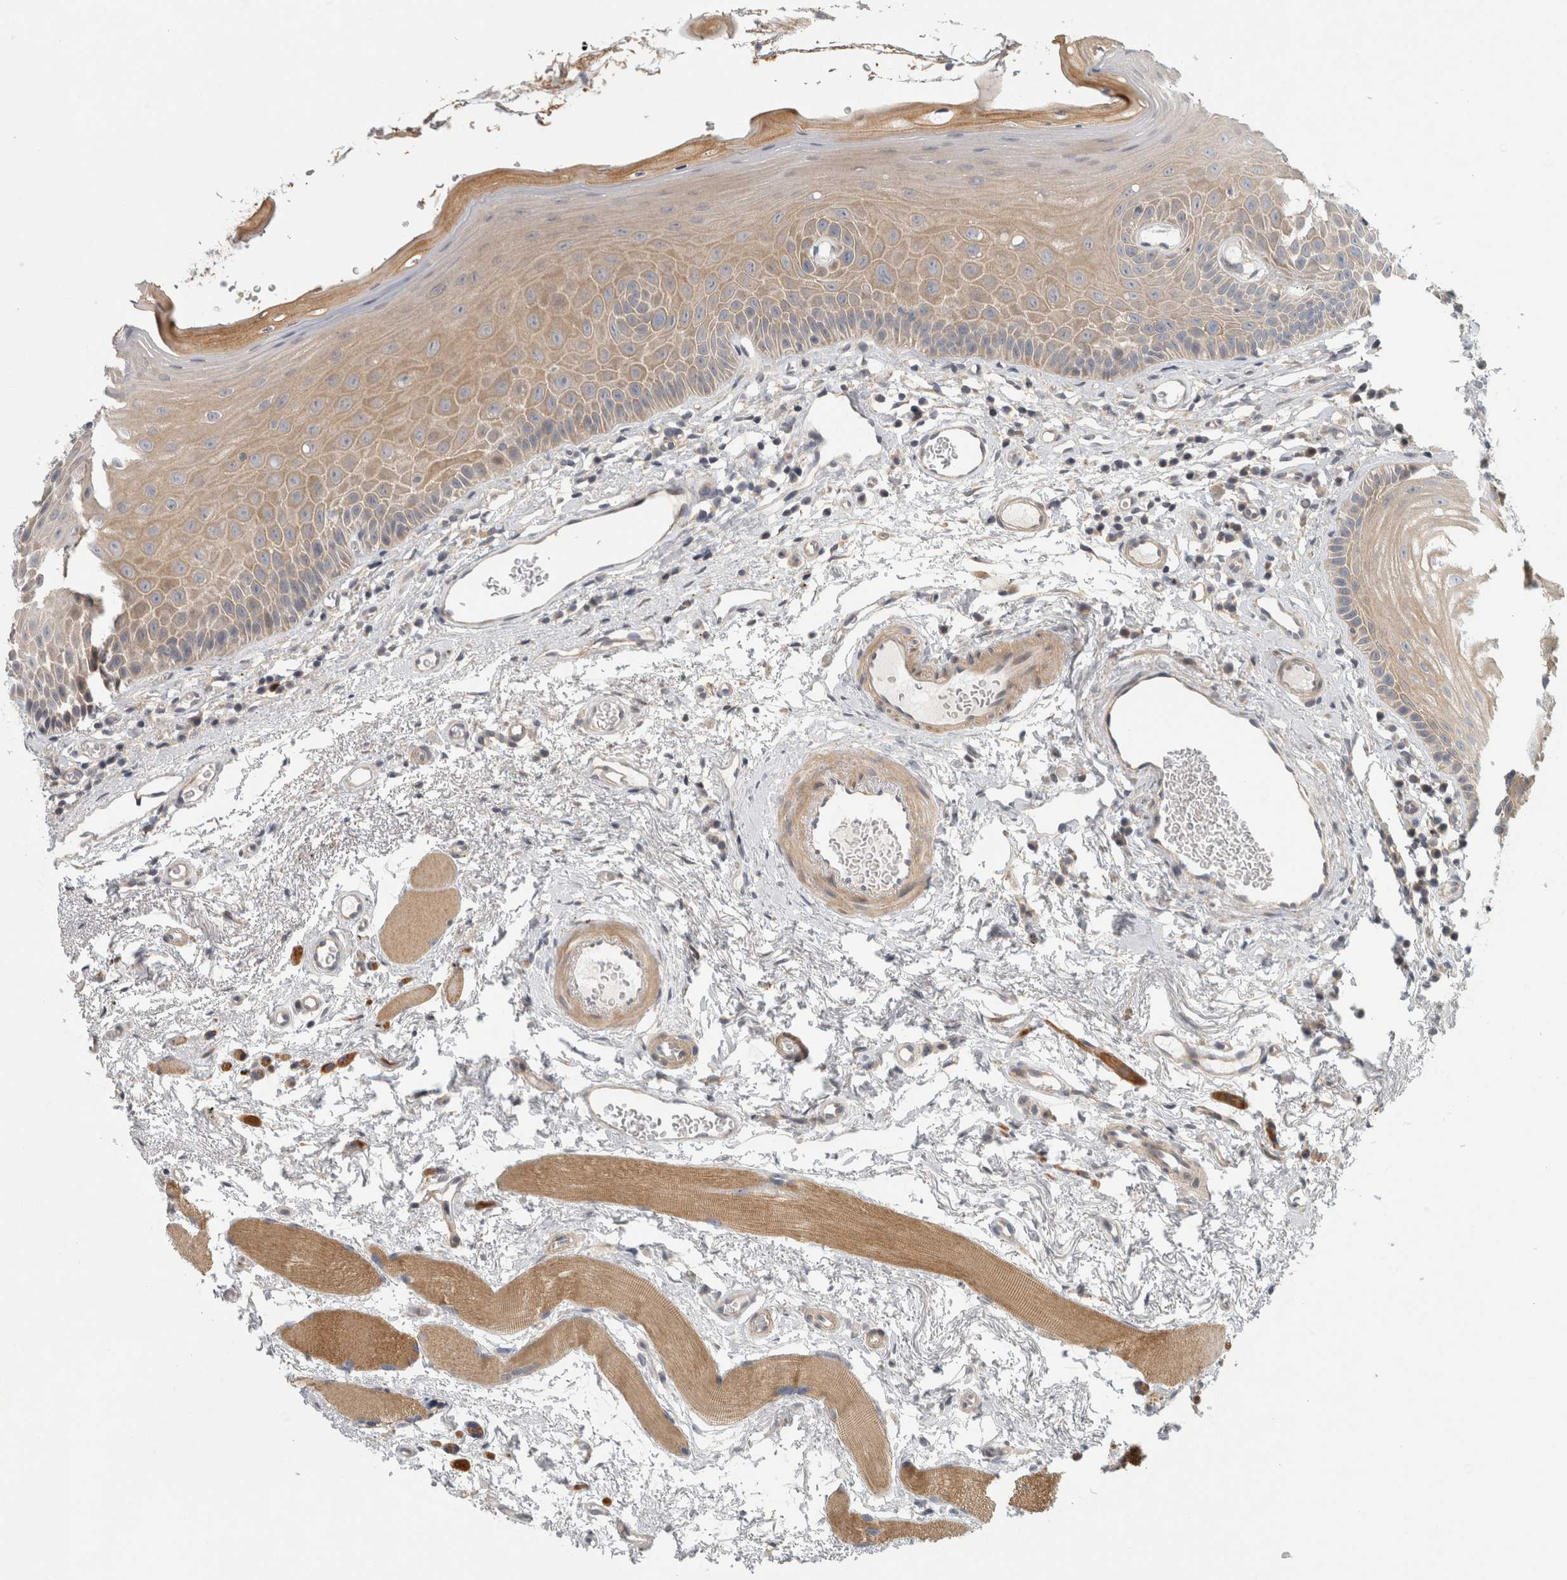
{"staining": {"intensity": "moderate", "quantity": "25%-75%", "location": "cytoplasmic/membranous"}, "tissue": "oral mucosa", "cell_type": "Squamous epithelial cells", "image_type": "normal", "snomed": [{"axis": "morphology", "description": "Normal tissue, NOS"}, {"axis": "topography", "description": "Skeletal muscle"}, {"axis": "topography", "description": "Oral tissue"}, {"axis": "topography", "description": "Peripheral nerve tissue"}], "caption": "Oral mucosa stained with a brown dye demonstrates moderate cytoplasmic/membranous positive staining in approximately 25%-75% of squamous epithelial cells.", "gene": "ZNF804B", "patient": {"sex": "female", "age": 84}}